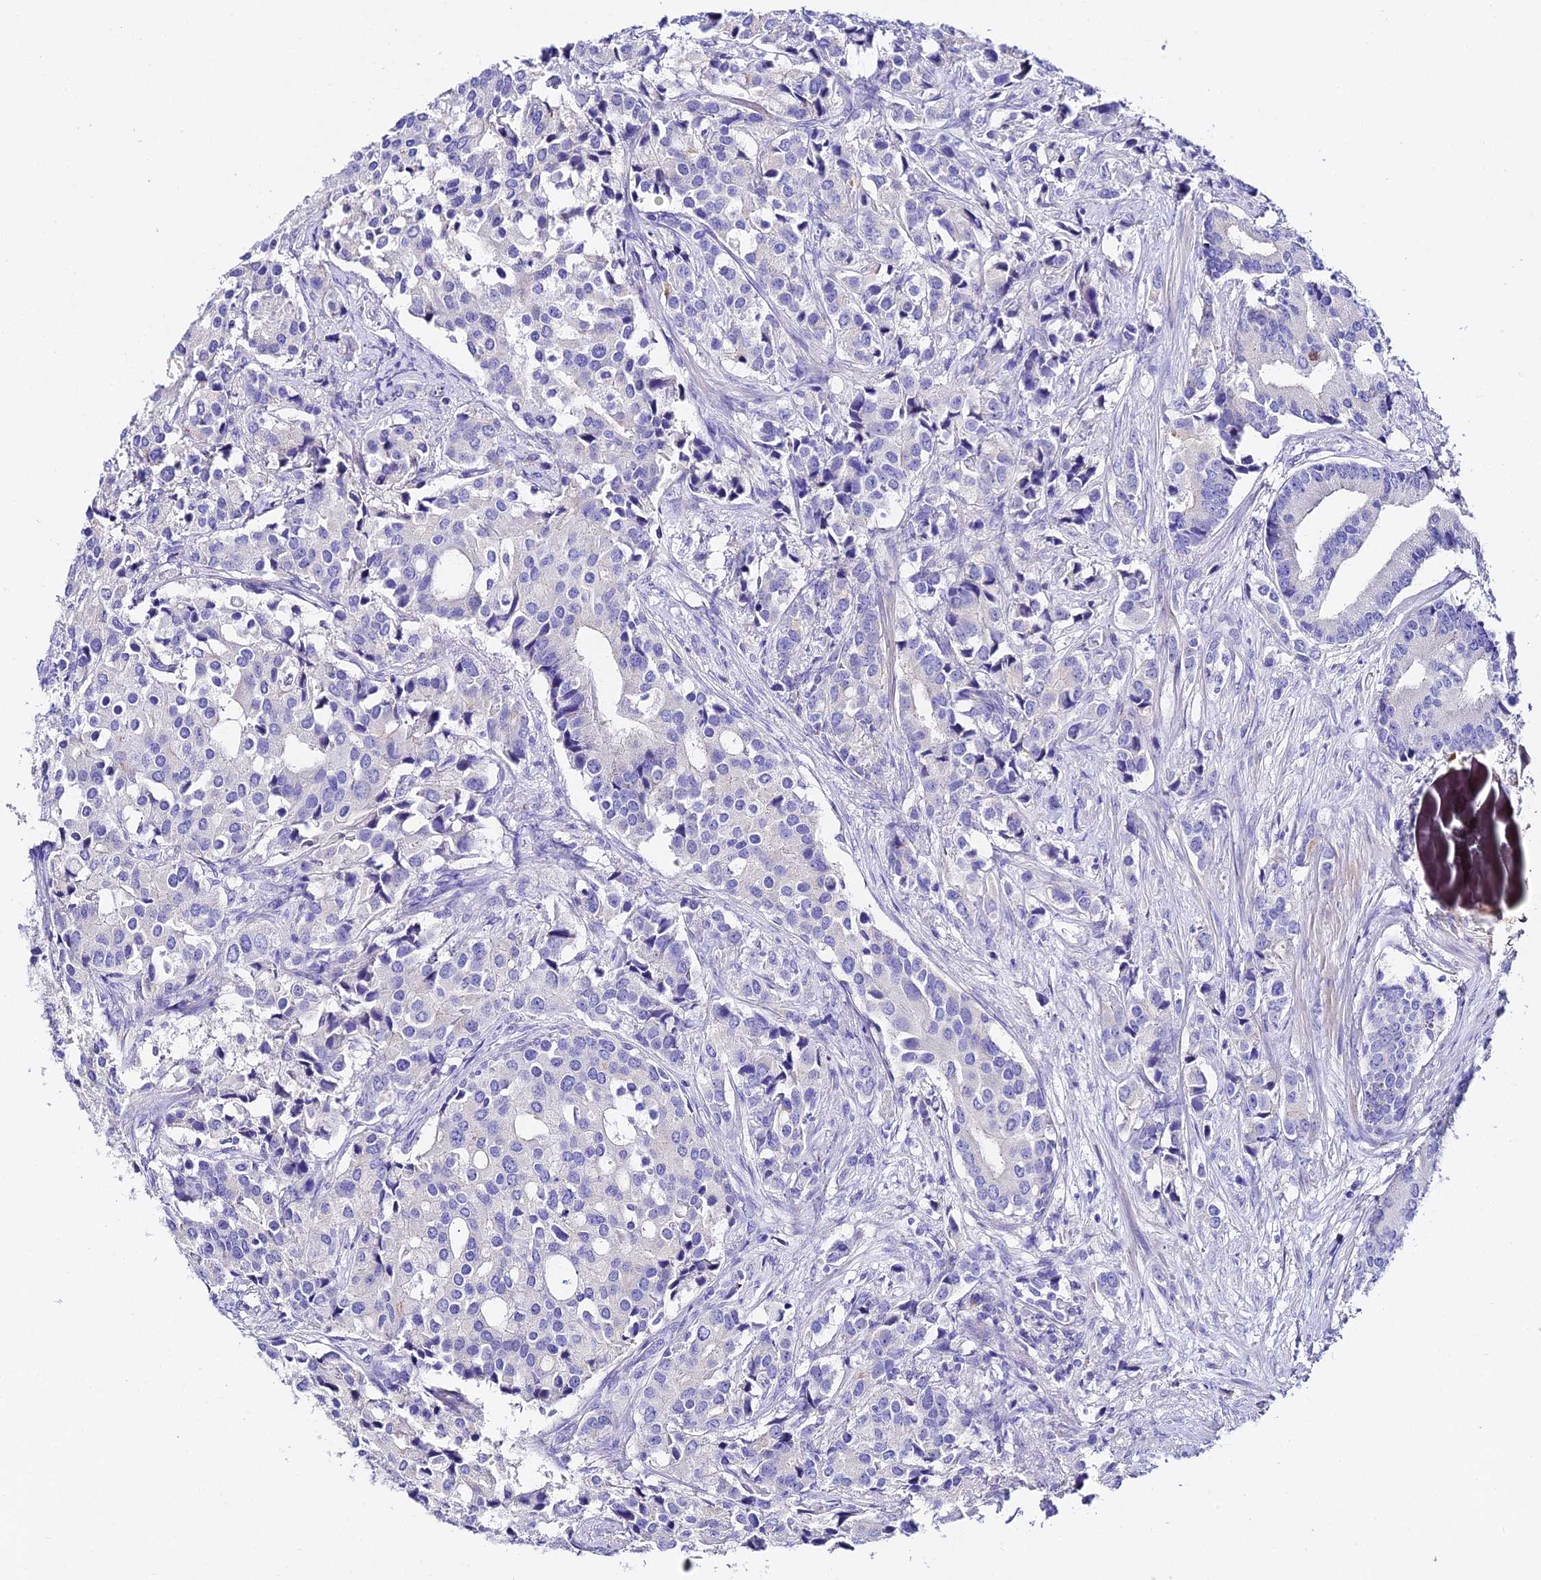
{"staining": {"intensity": "negative", "quantity": "none", "location": "none"}, "tissue": "prostate cancer", "cell_type": "Tumor cells", "image_type": "cancer", "snomed": [{"axis": "morphology", "description": "Adenocarcinoma, High grade"}, {"axis": "topography", "description": "Prostate"}], "caption": "The immunohistochemistry micrograph has no significant staining in tumor cells of prostate high-grade adenocarcinoma tissue. Nuclei are stained in blue.", "gene": "TMEM117", "patient": {"sex": "male", "age": 62}}